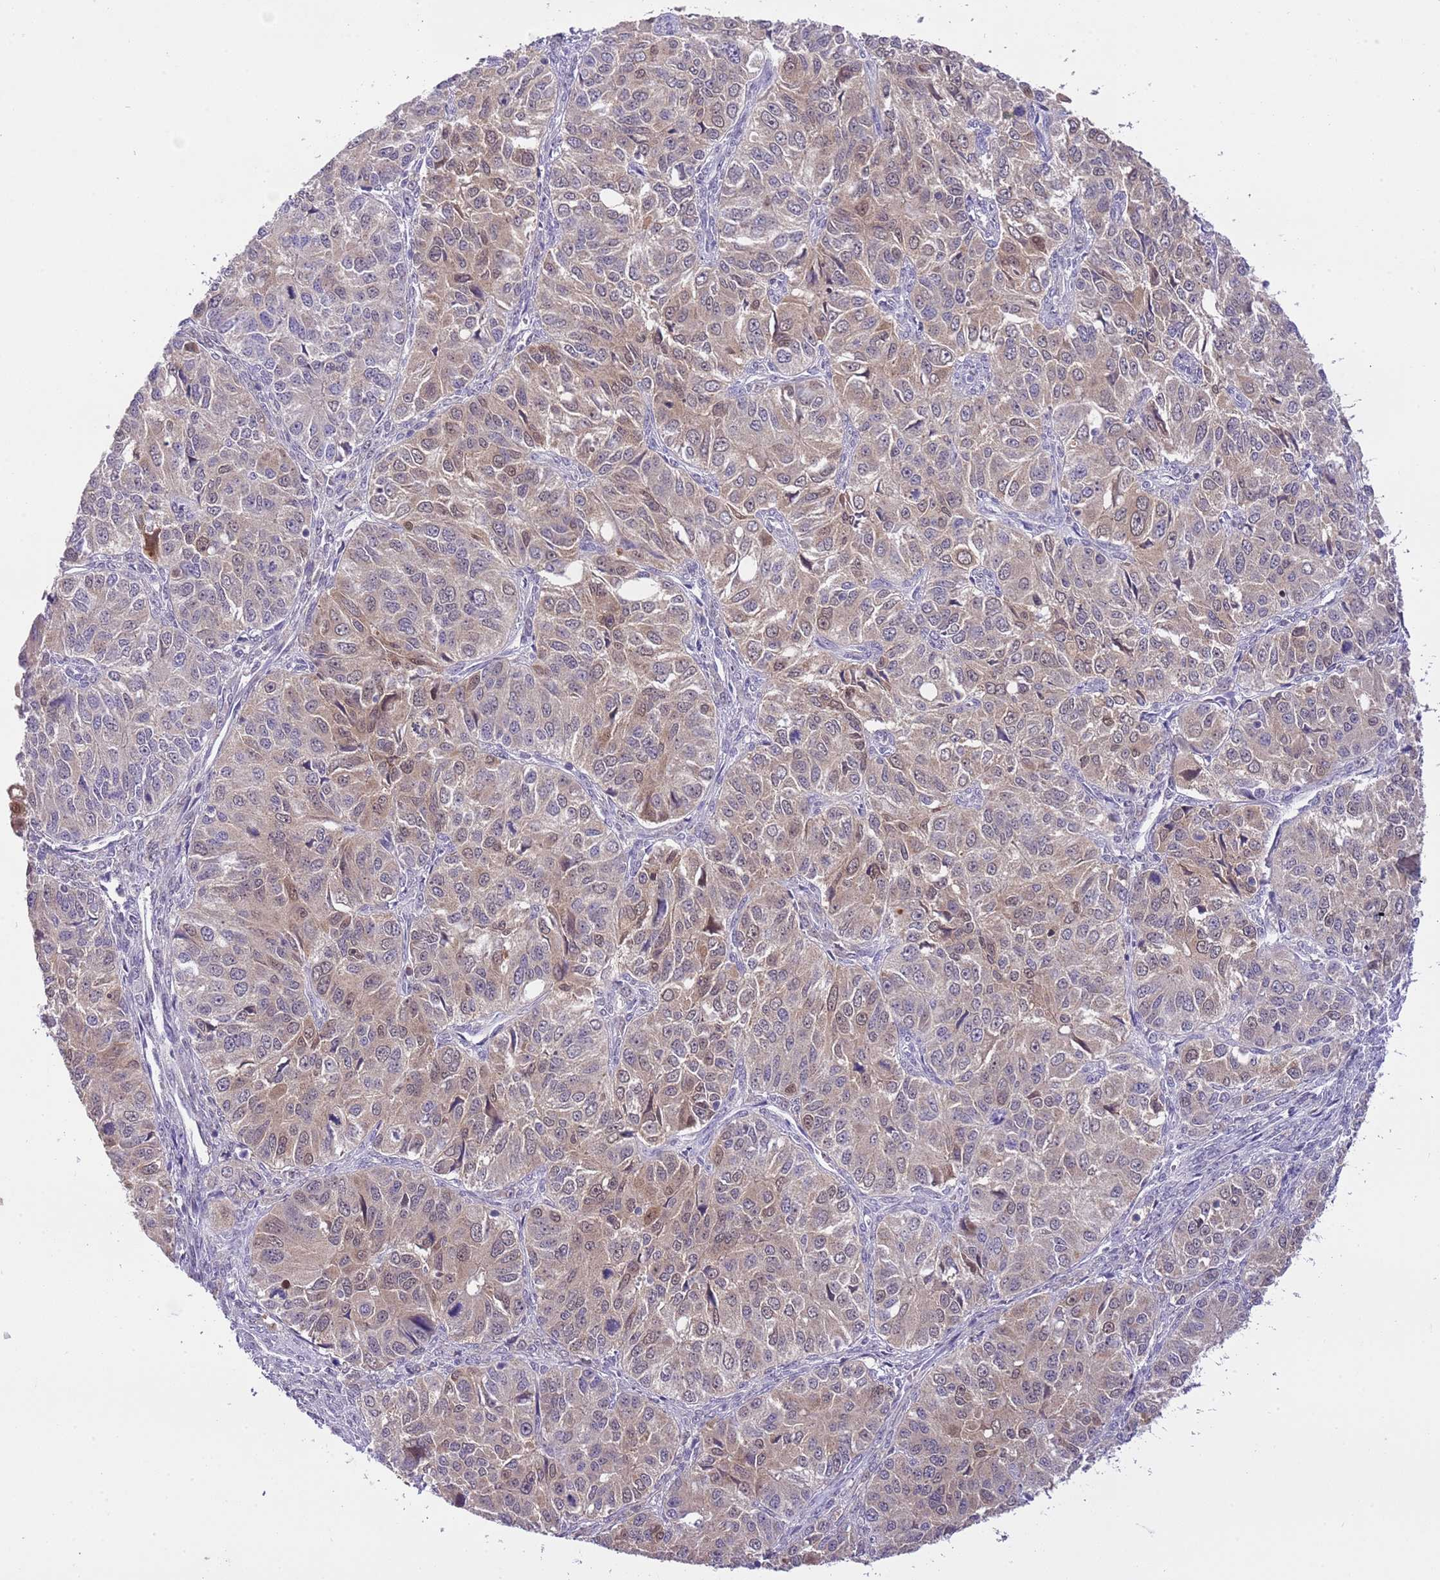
{"staining": {"intensity": "weak", "quantity": "25%-75%", "location": "cytoplasmic/membranous,nuclear"}, "tissue": "ovarian cancer", "cell_type": "Tumor cells", "image_type": "cancer", "snomed": [{"axis": "morphology", "description": "Carcinoma, endometroid"}, {"axis": "topography", "description": "Ovary"}], "caption": "Human ovarian cancer stained with a brown dye shows weak cytoplasmic/membranous and nuclear positive staining in approximately 25%-75% of tumor cells.", "gene": "GALK2", "patient": {"sex": "female", "age": 51}}